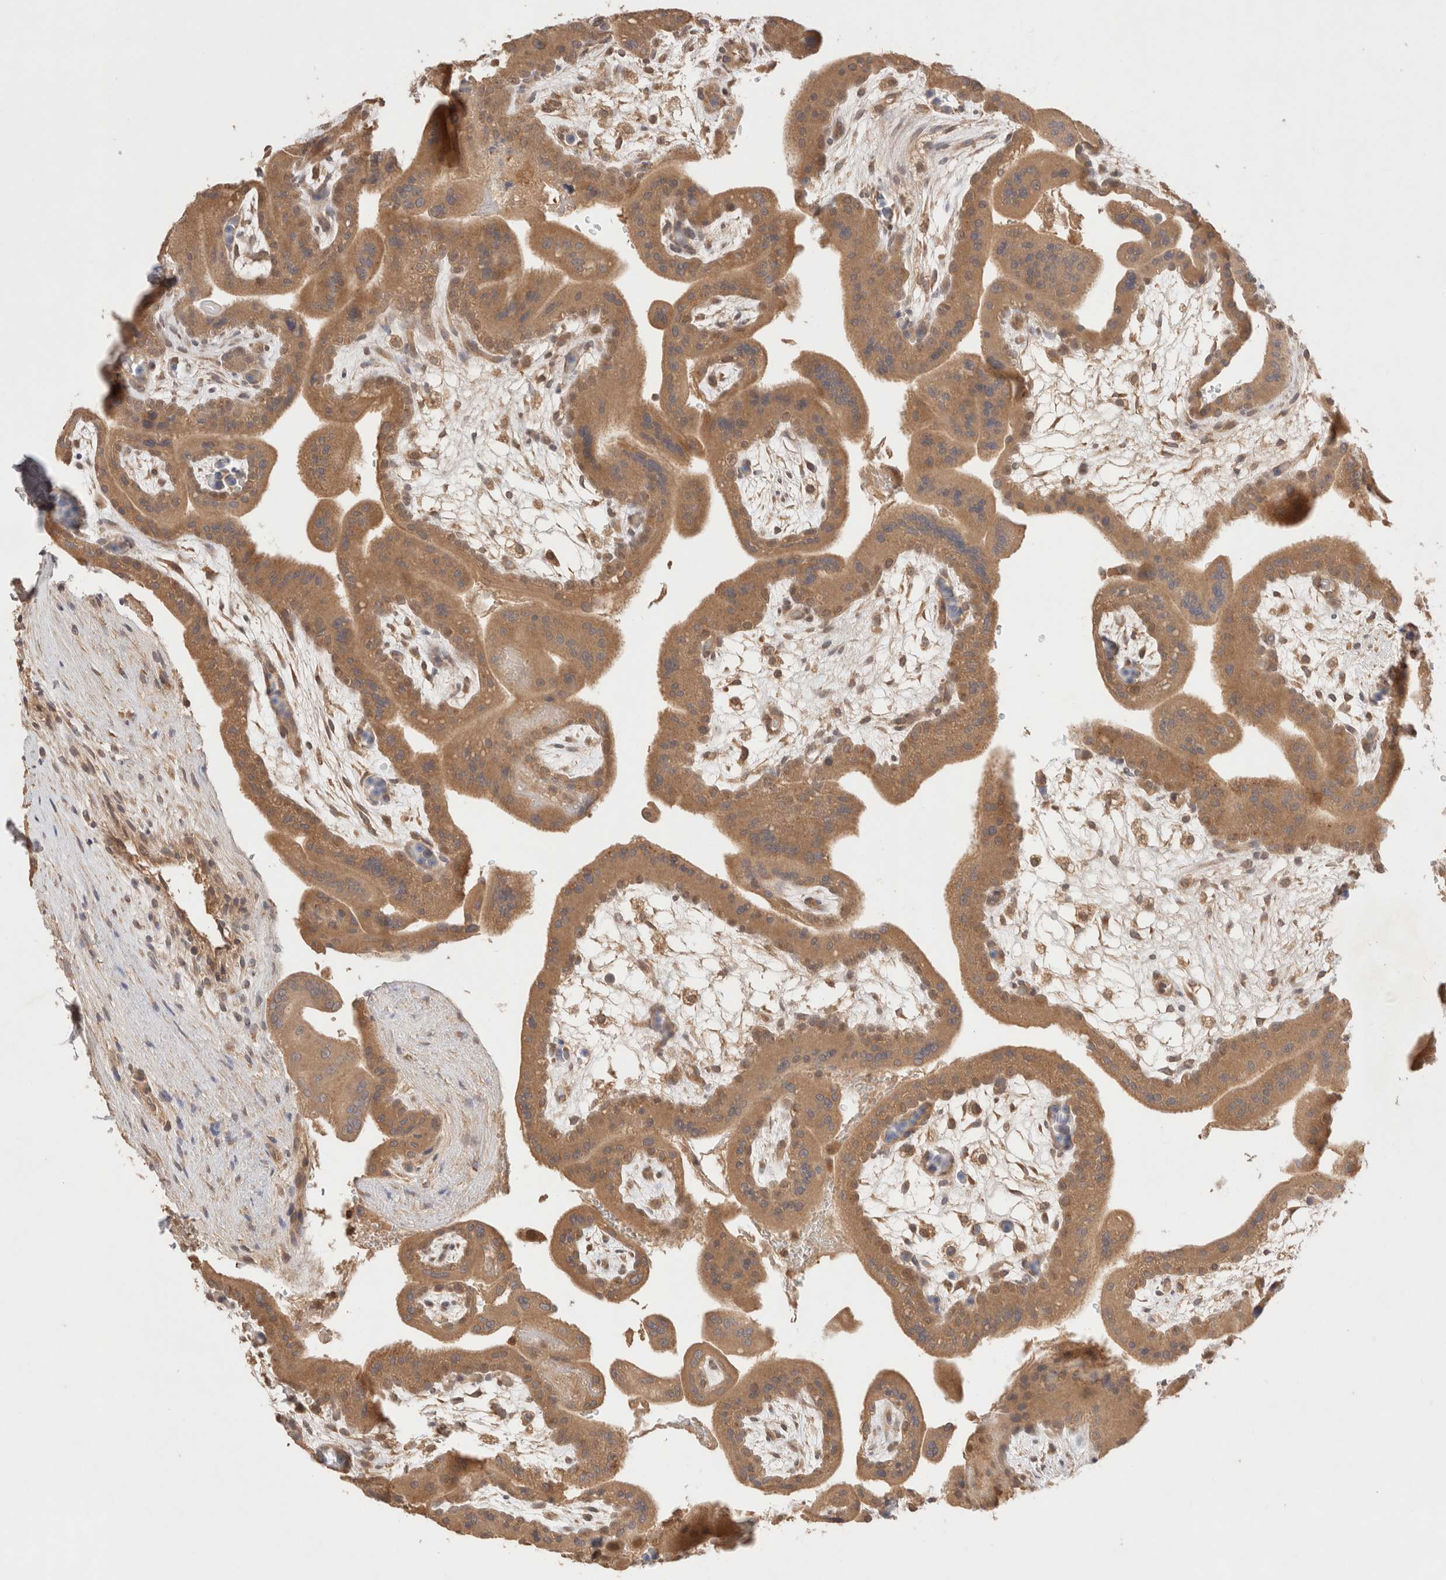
{"staining": {"intensity": "moderate", "quantity": ">75%", "location": "cytoplasmic/membranous,nuclear"}, "tissue": "placenta", "cell_type": "Decidual cells", "image_type": "normal", "snomed": [{"axis": "morphology", "description": "Normal tissue, NOS"}, {"axis": "topography", "description": "Placenta"}], "caption": "Protein expression analysis of normal placenta demonstrates moderate cytoplasmic/membranous,nuclear staining in approximately >75% of decidual cells. Using DAB (3,3'-diaminobenzidine) (brown) and hematoxylin (blue) stains, captured at high magnification using brightfield microscopy.", "gene": "CARNMT1", "patient": {"sex": "female", "age": 35}}